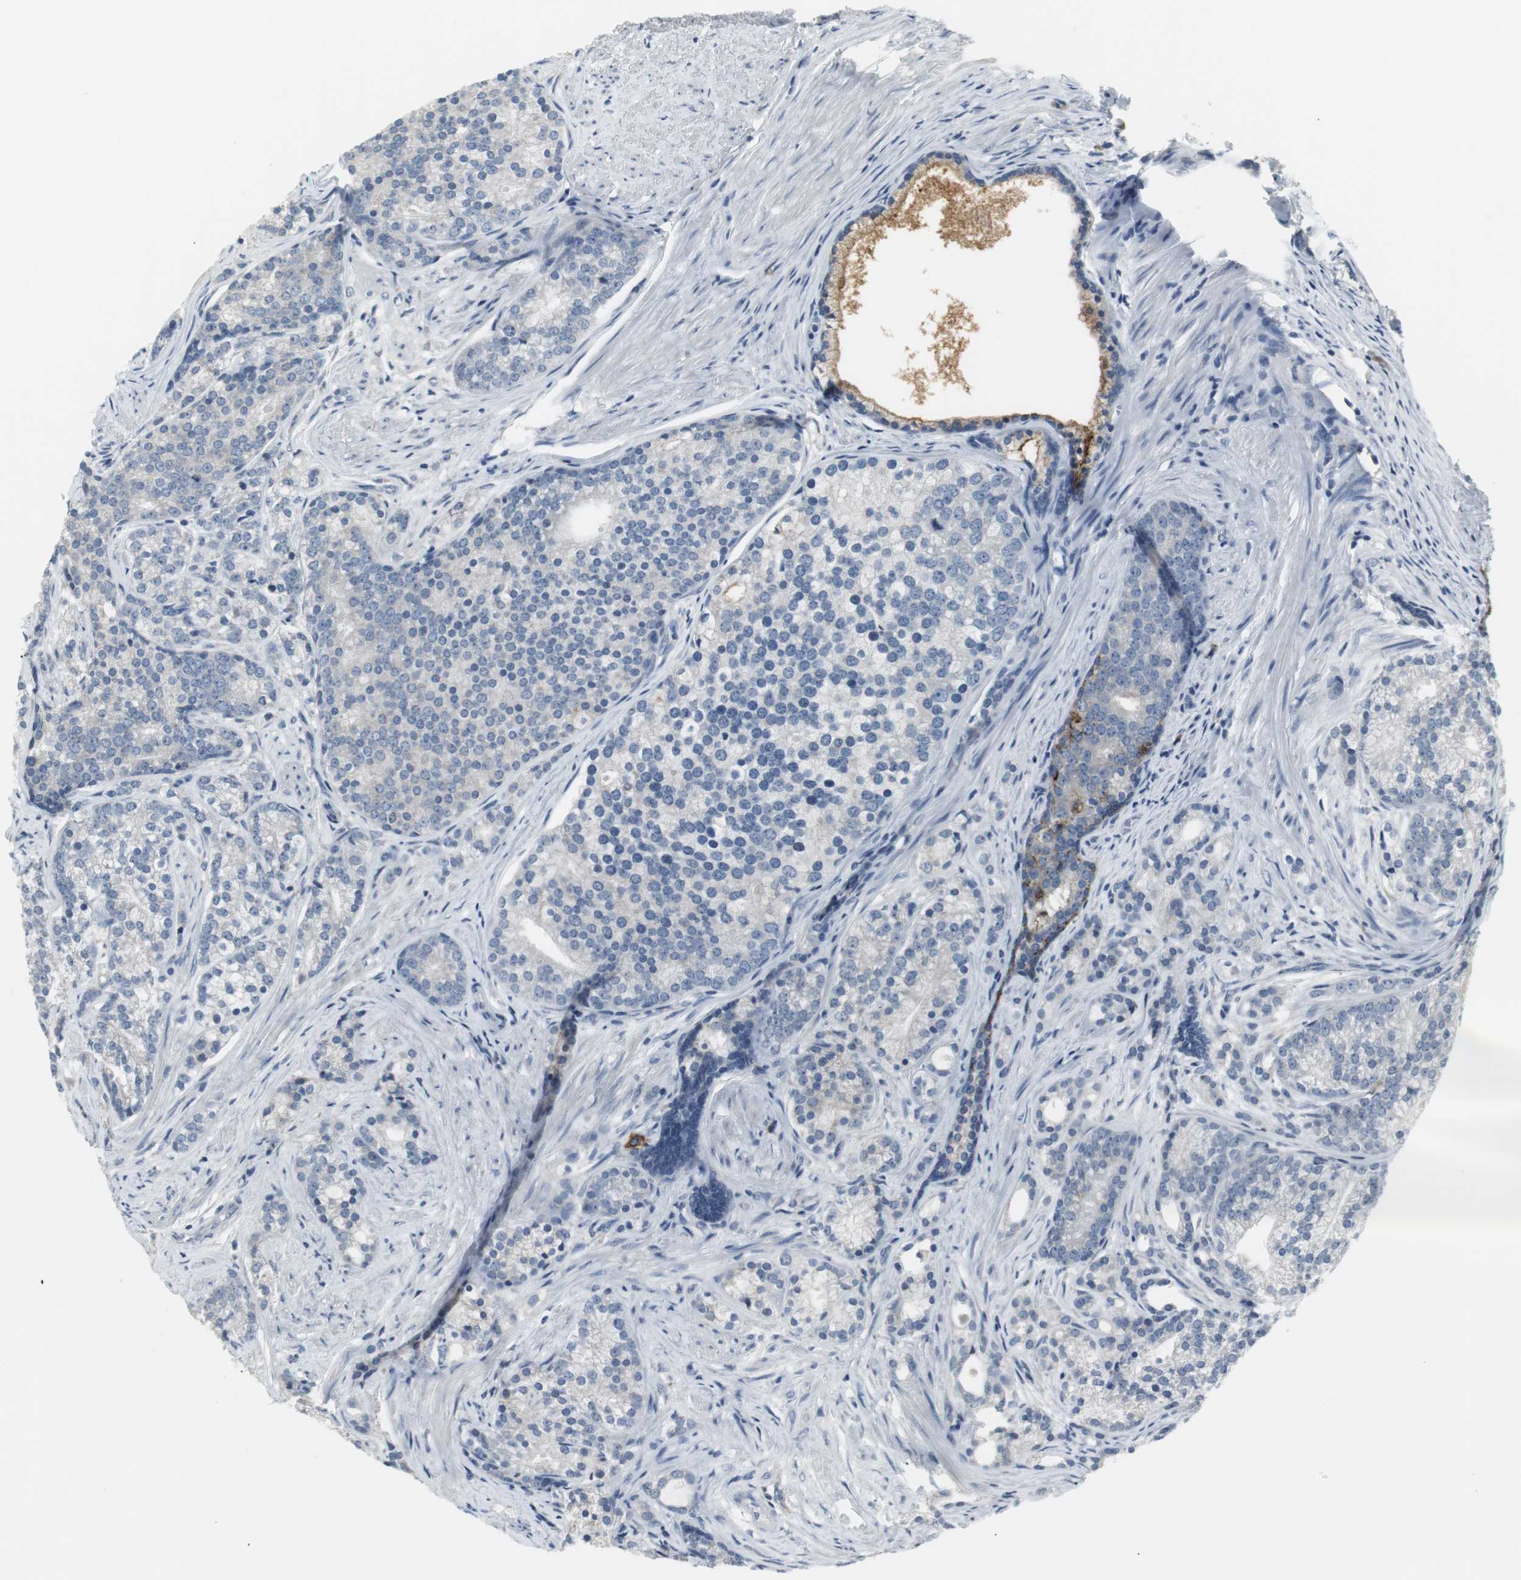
{"staining": {"intensity": "negative", "quantity": "none", "location": "none"}, "tissue": "prostate cancer", "cell_type": "Tumor cells", "image_type": "cancer", "snomed": [{"axis": "morphology", "description": "Adenocarcinoma, Low grade"}, {"axis": "topography", "description": "Prostate"}], "caption": "High power microscopy histopathology image of an IHC micrograph of prostate cancer, revealing no significant expression in tumor cells.", "gene": "SLC2A5", "patient": {"sex": "male", "age": 71}}